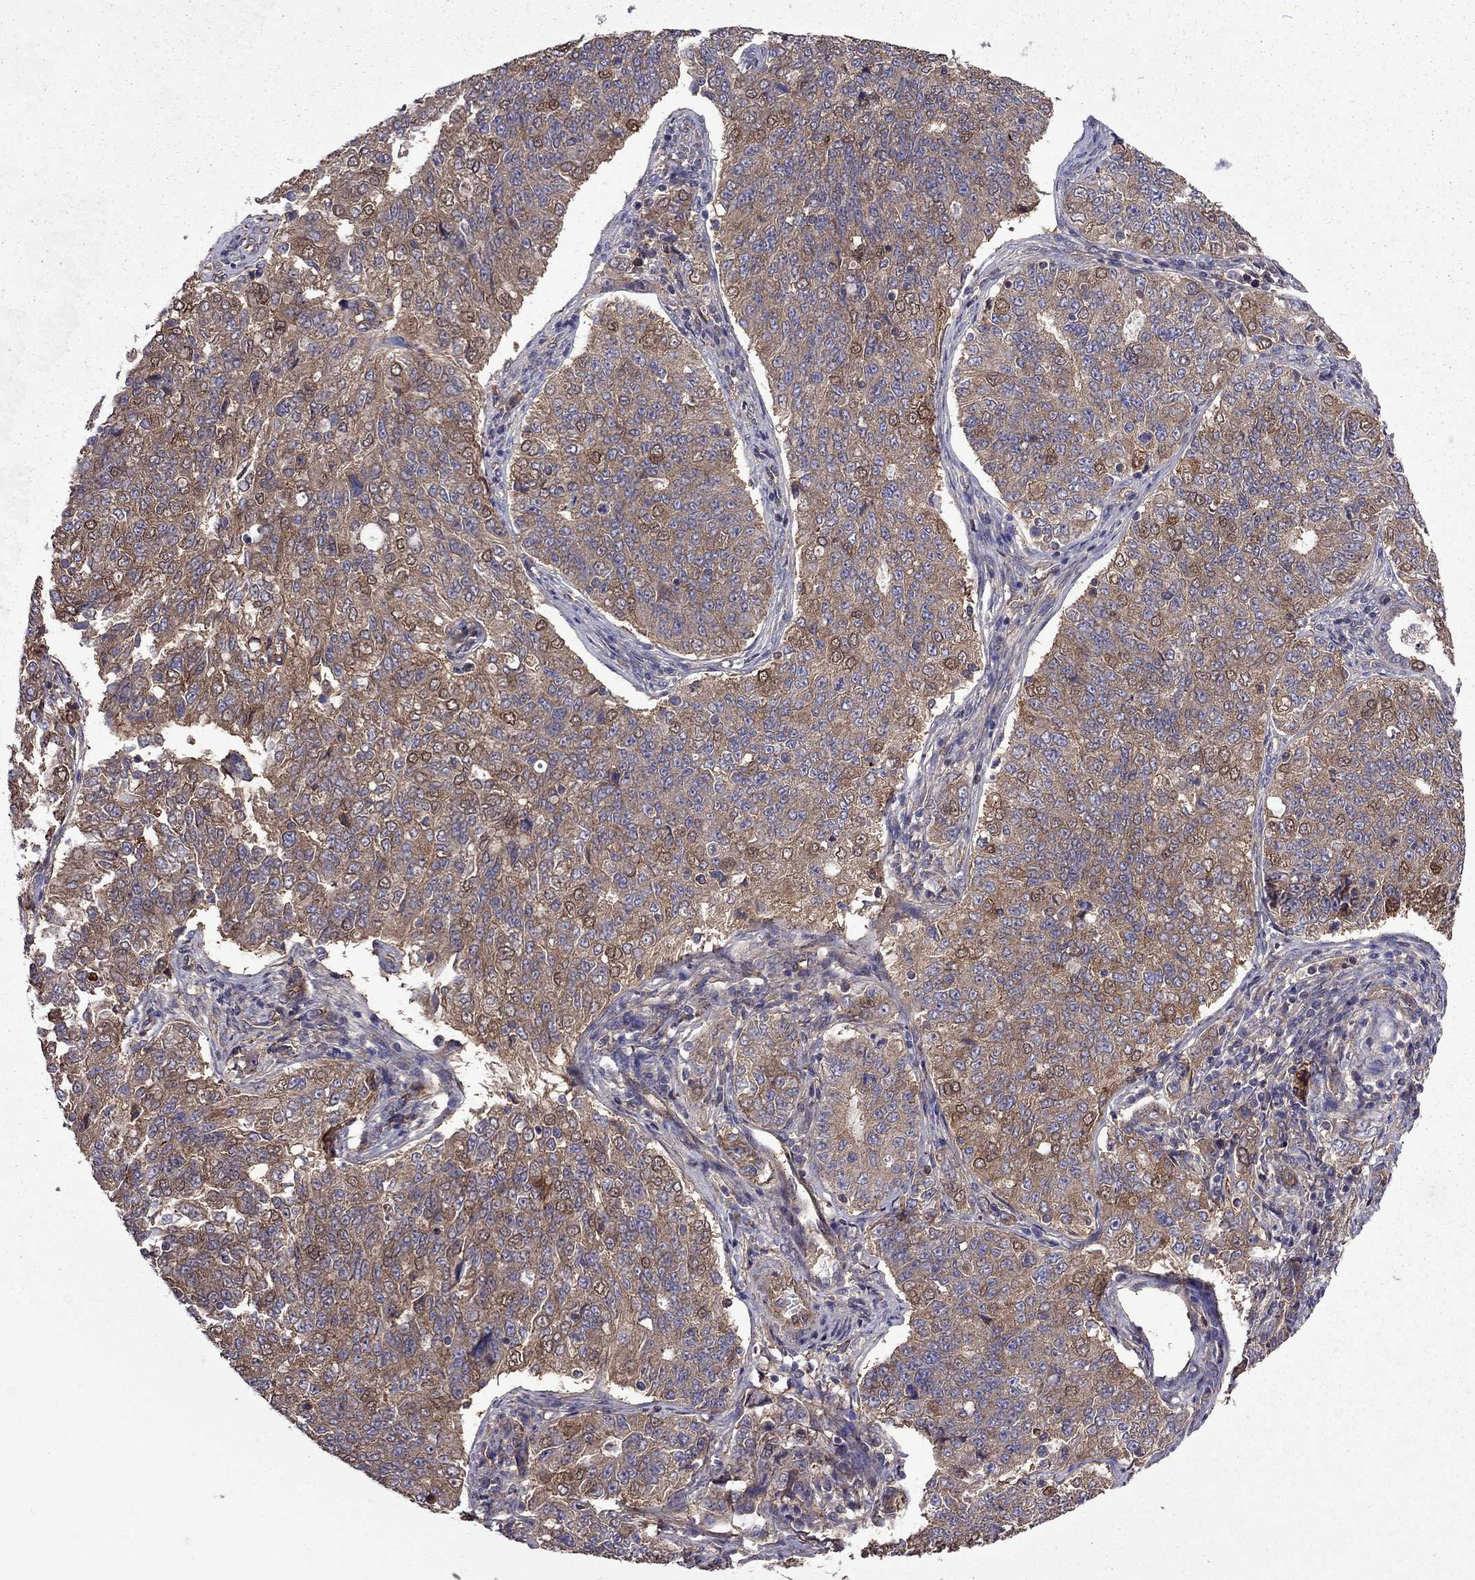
{"staining": {"intensity": "moderate", "quantity": "25%-75%", "location": "cytoplasmic/membranous"}, "tissue": "endometrial cancer", "cell_type": "Tumor cells", "image_type": "cancer", "snomed": [{"axis": "morphology", "description": "Adenocarcinoma, NOS"}, {"axis": "topography", "description": "Endometrium"}], "caption": "Protein staining reveals moderate cytoplasmic/membranous staining in approximately 25%-75% of tumor cells in endometrial cancer (adenocarcinoma).", "gene": "ITGB1", "patient": {"sex": "female", "age": 43}}